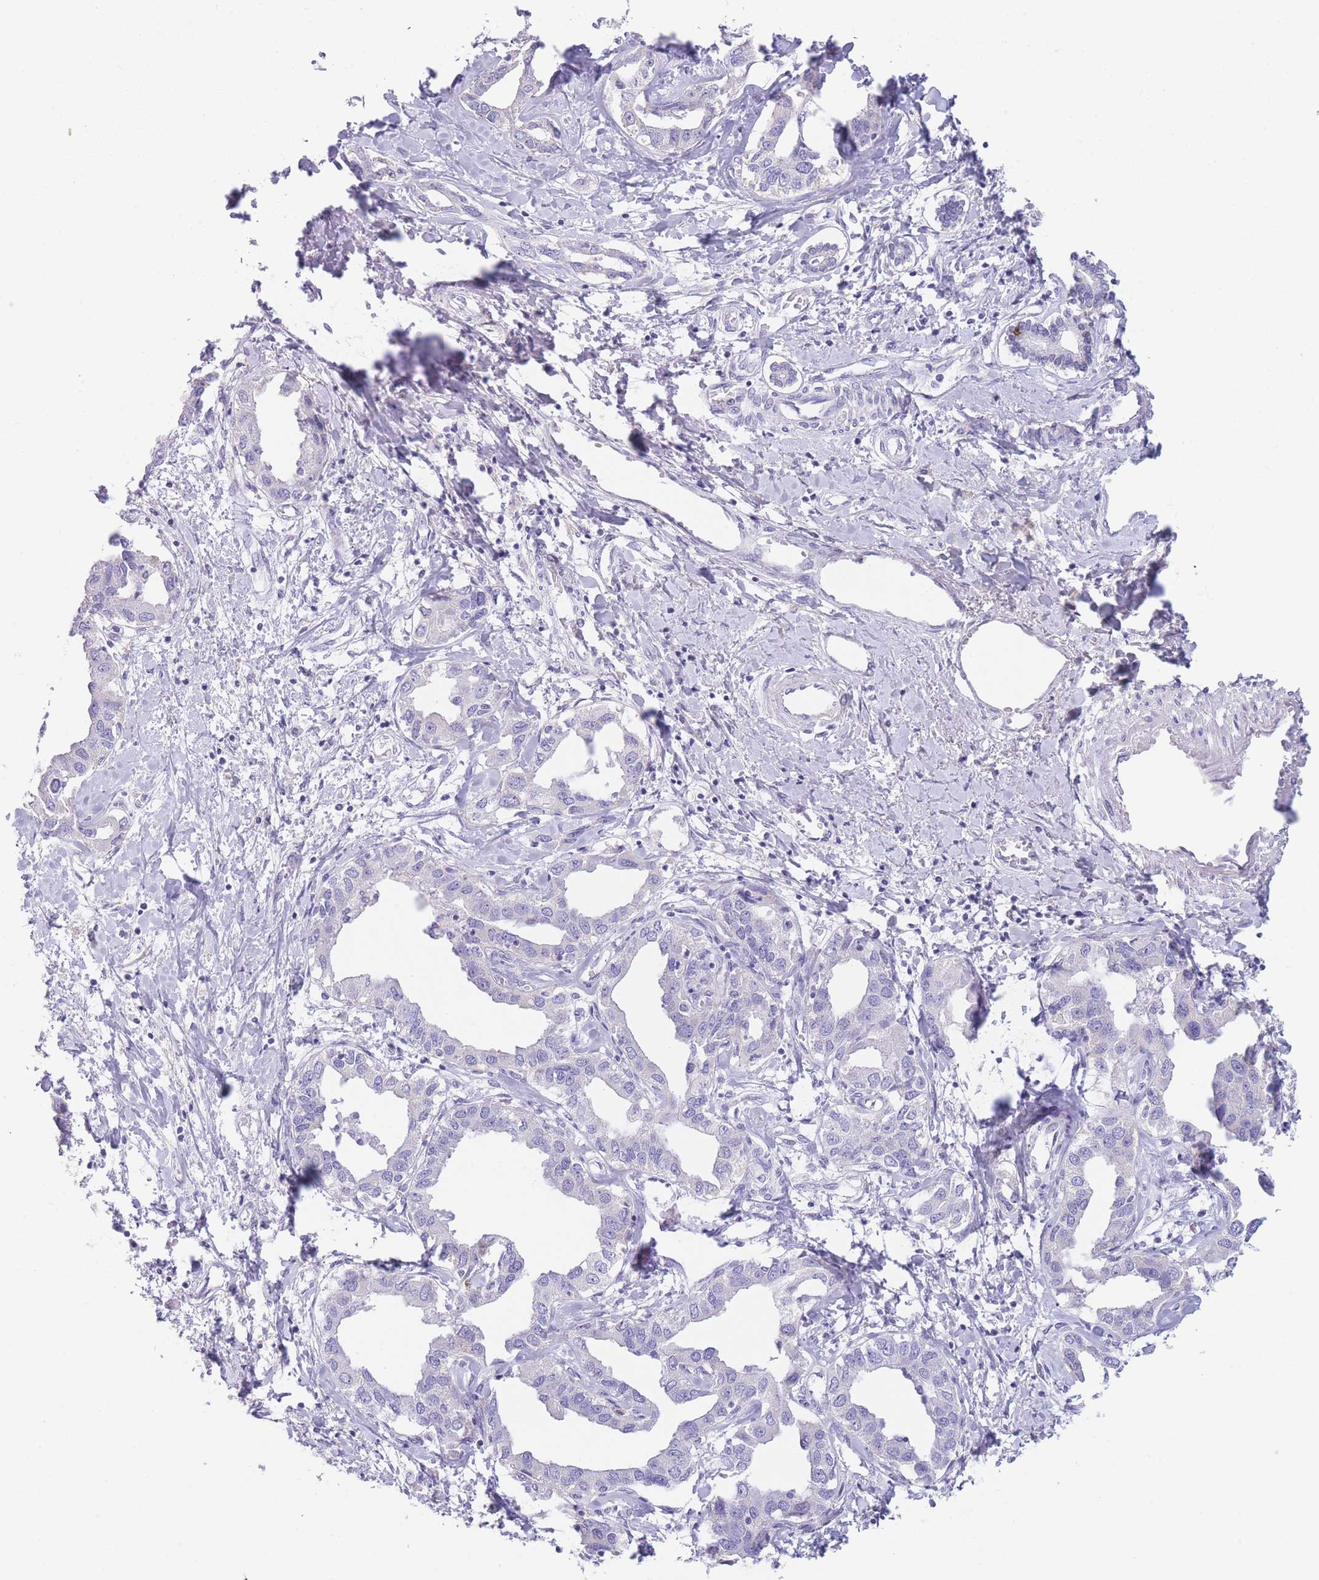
{"staining": {"intensity": "negative", "quantity": "none", "location": "none"}, "tissue": "liver cancer", "cell_type": "Tumor cells", "image_type": "cancer", "snomed": [{"axis": "morphology", "description": "Cholangiocarcinoma"}, {"axis": "topography", "description": "Liver"}], "caption": "Protein analysis of liver cholangiocarcinoma exhibits no significant positivity in tumor cells.", "gene": "ZNF627", "patient": {"sex": "male", "age": 59}}